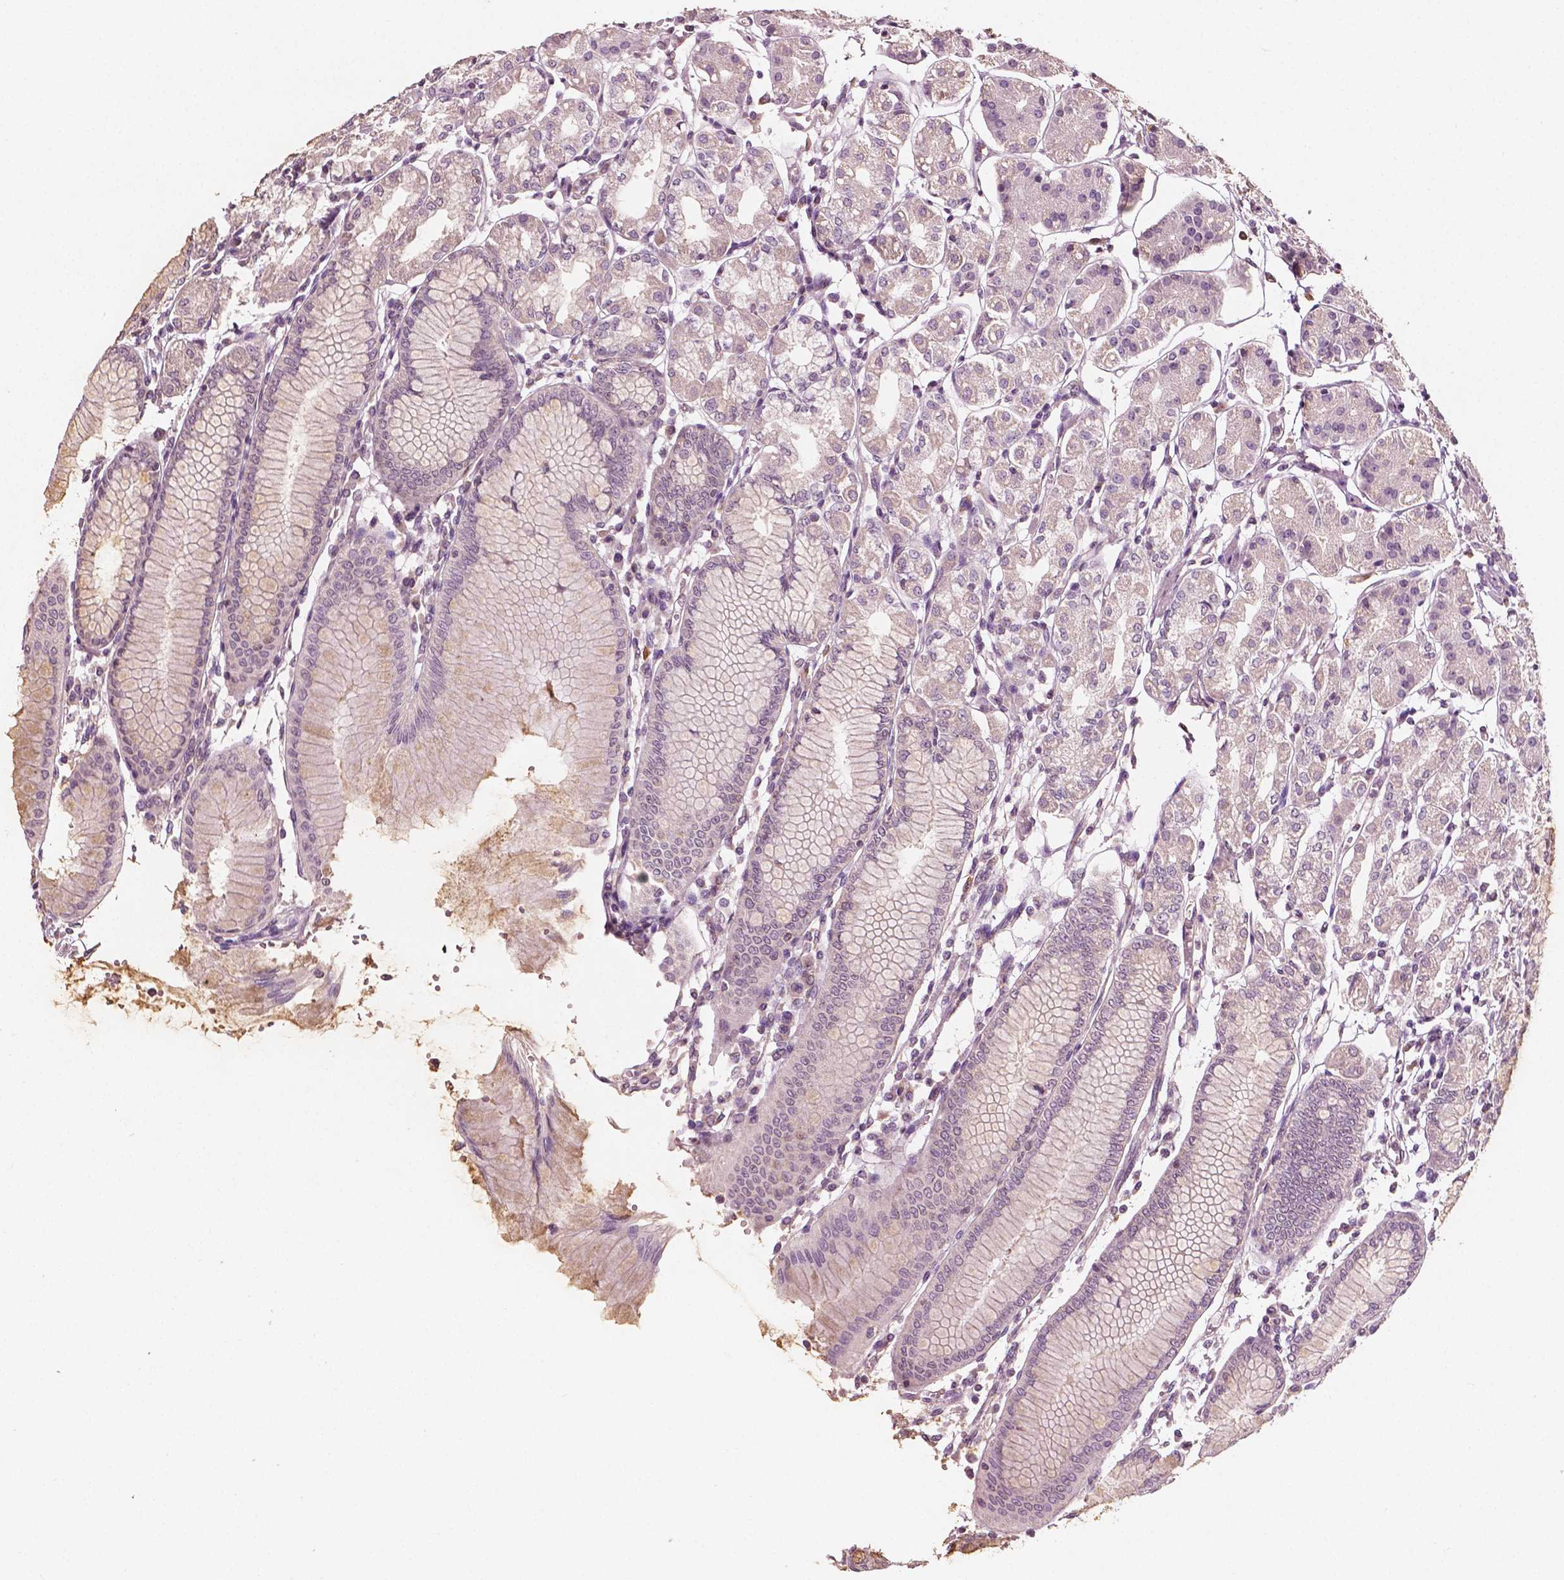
{"staining": {"intensity": "weak", "quantity": "25%-75%", "location": "cytoplasmic/membranous"}, "tissue": "stomach", "cell_type": "Glandular cells", "image_type": "normal", "snomed": [{"axis": "morphology", "description": "Normal tissue, NOS"}, {"axis": "topography", "description": "Skeletal muscle"}, {"axis": "topography", "description": "Stomach"}], "caption": "Protein expression by IHC exhibits weak cytoplasmic/membranous positivity in approximately 25%-75% of glandular cells in benign stomach.", "gene": "MCL1", "patient": {"sex": "female", "age": 57}}